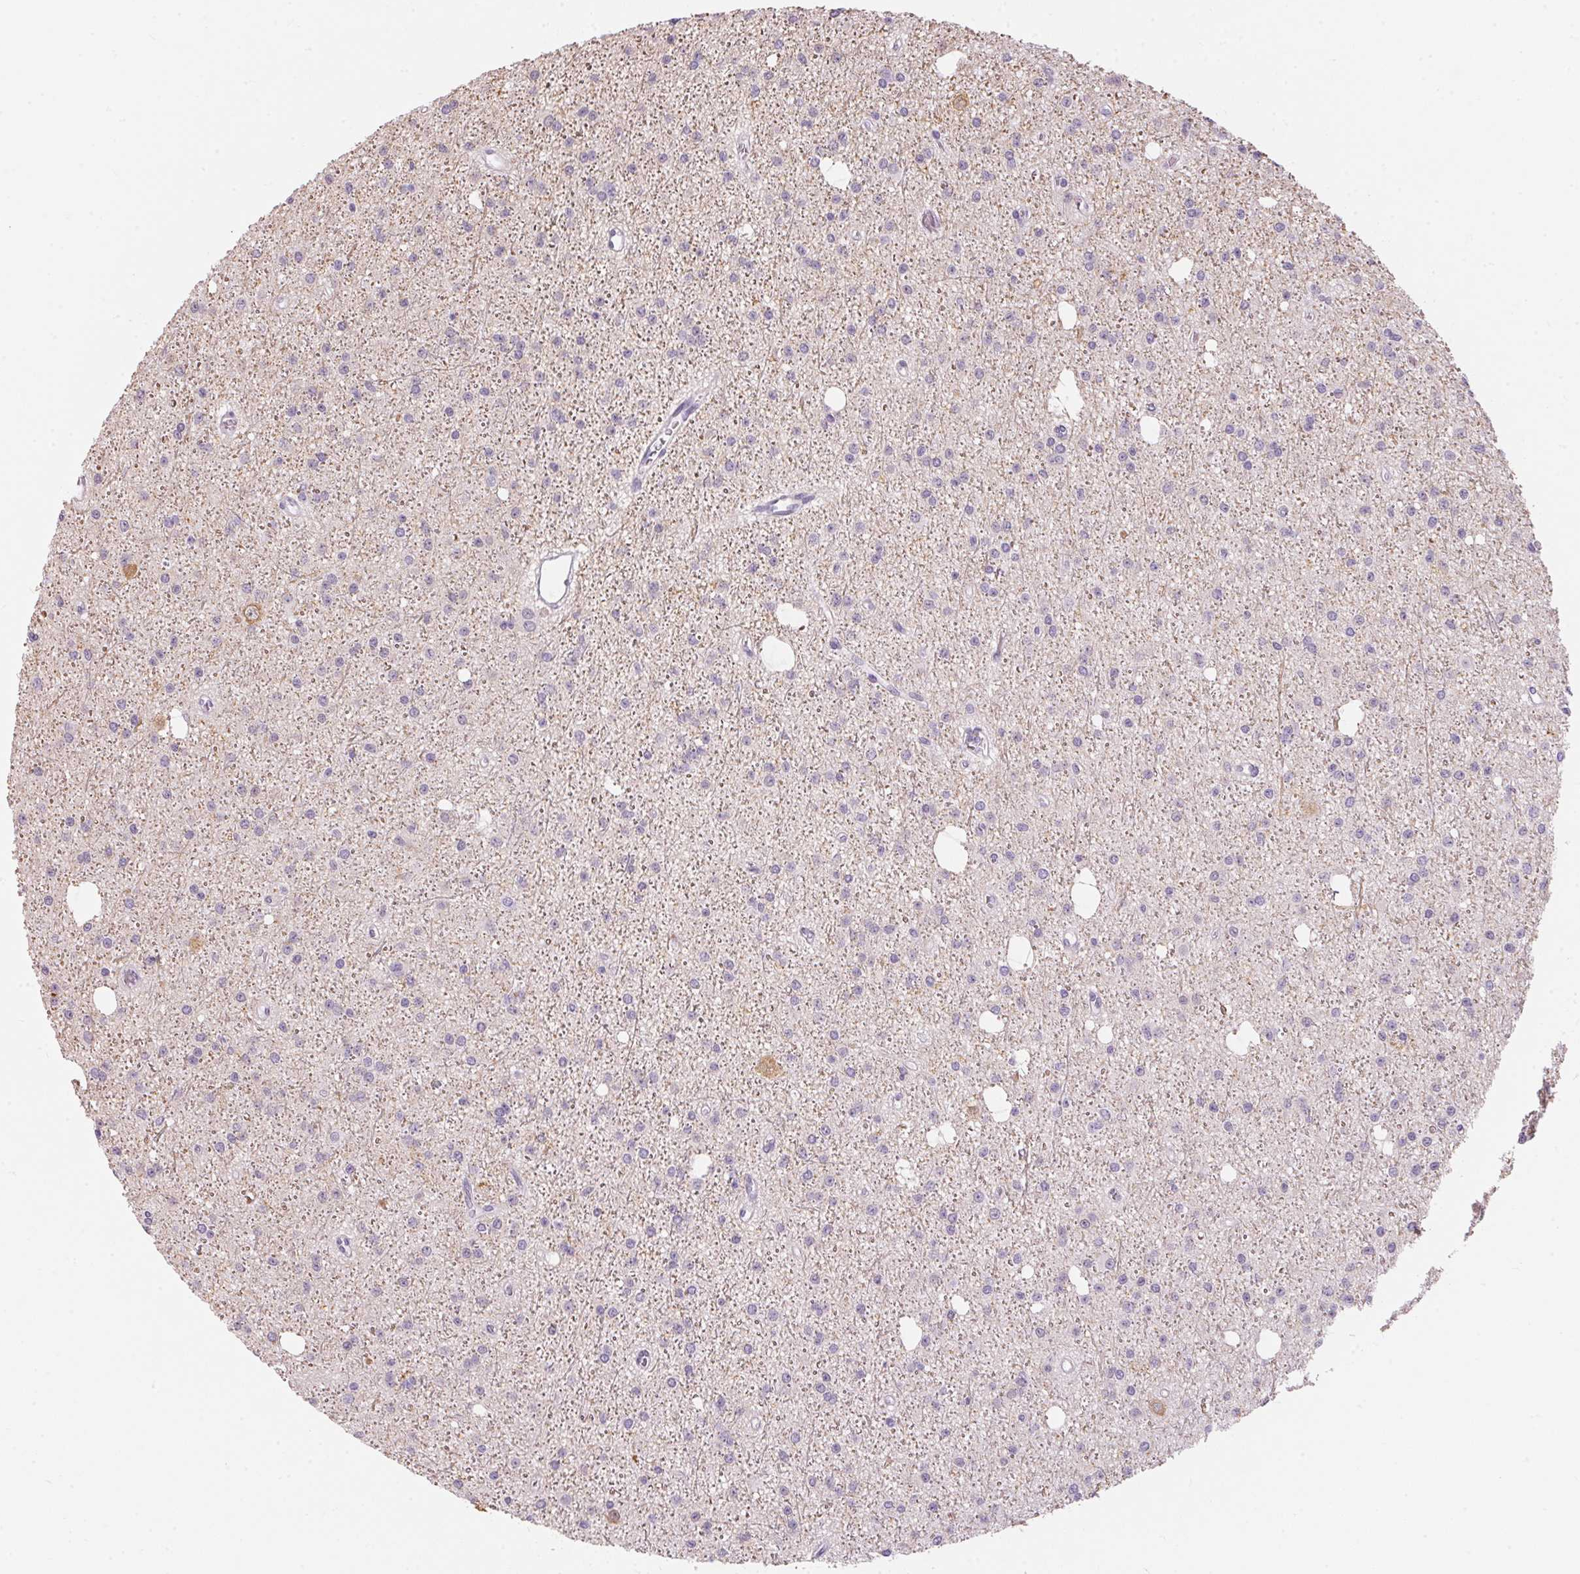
{"staining": {"intensity": "negative", "quantity": "none", "location": "none"}, "tissue": "glioma", "cell_type": "Tumor cells", "image_type": "cancer", "snomed": [{"axis": "morphology", "description": "Glioma, malignant, Low grade"}, {"axis": "topography", "description": "Brain"}], "caption": "Immunohistochemical staining of human malignant glioma (low-grade) shows no significant expression in tumor cells. (DAB IHC visualized using brightfield microscopy, high magnification).", "gene": "CADPS", "patient": {"sex": "male", "age": 27}}